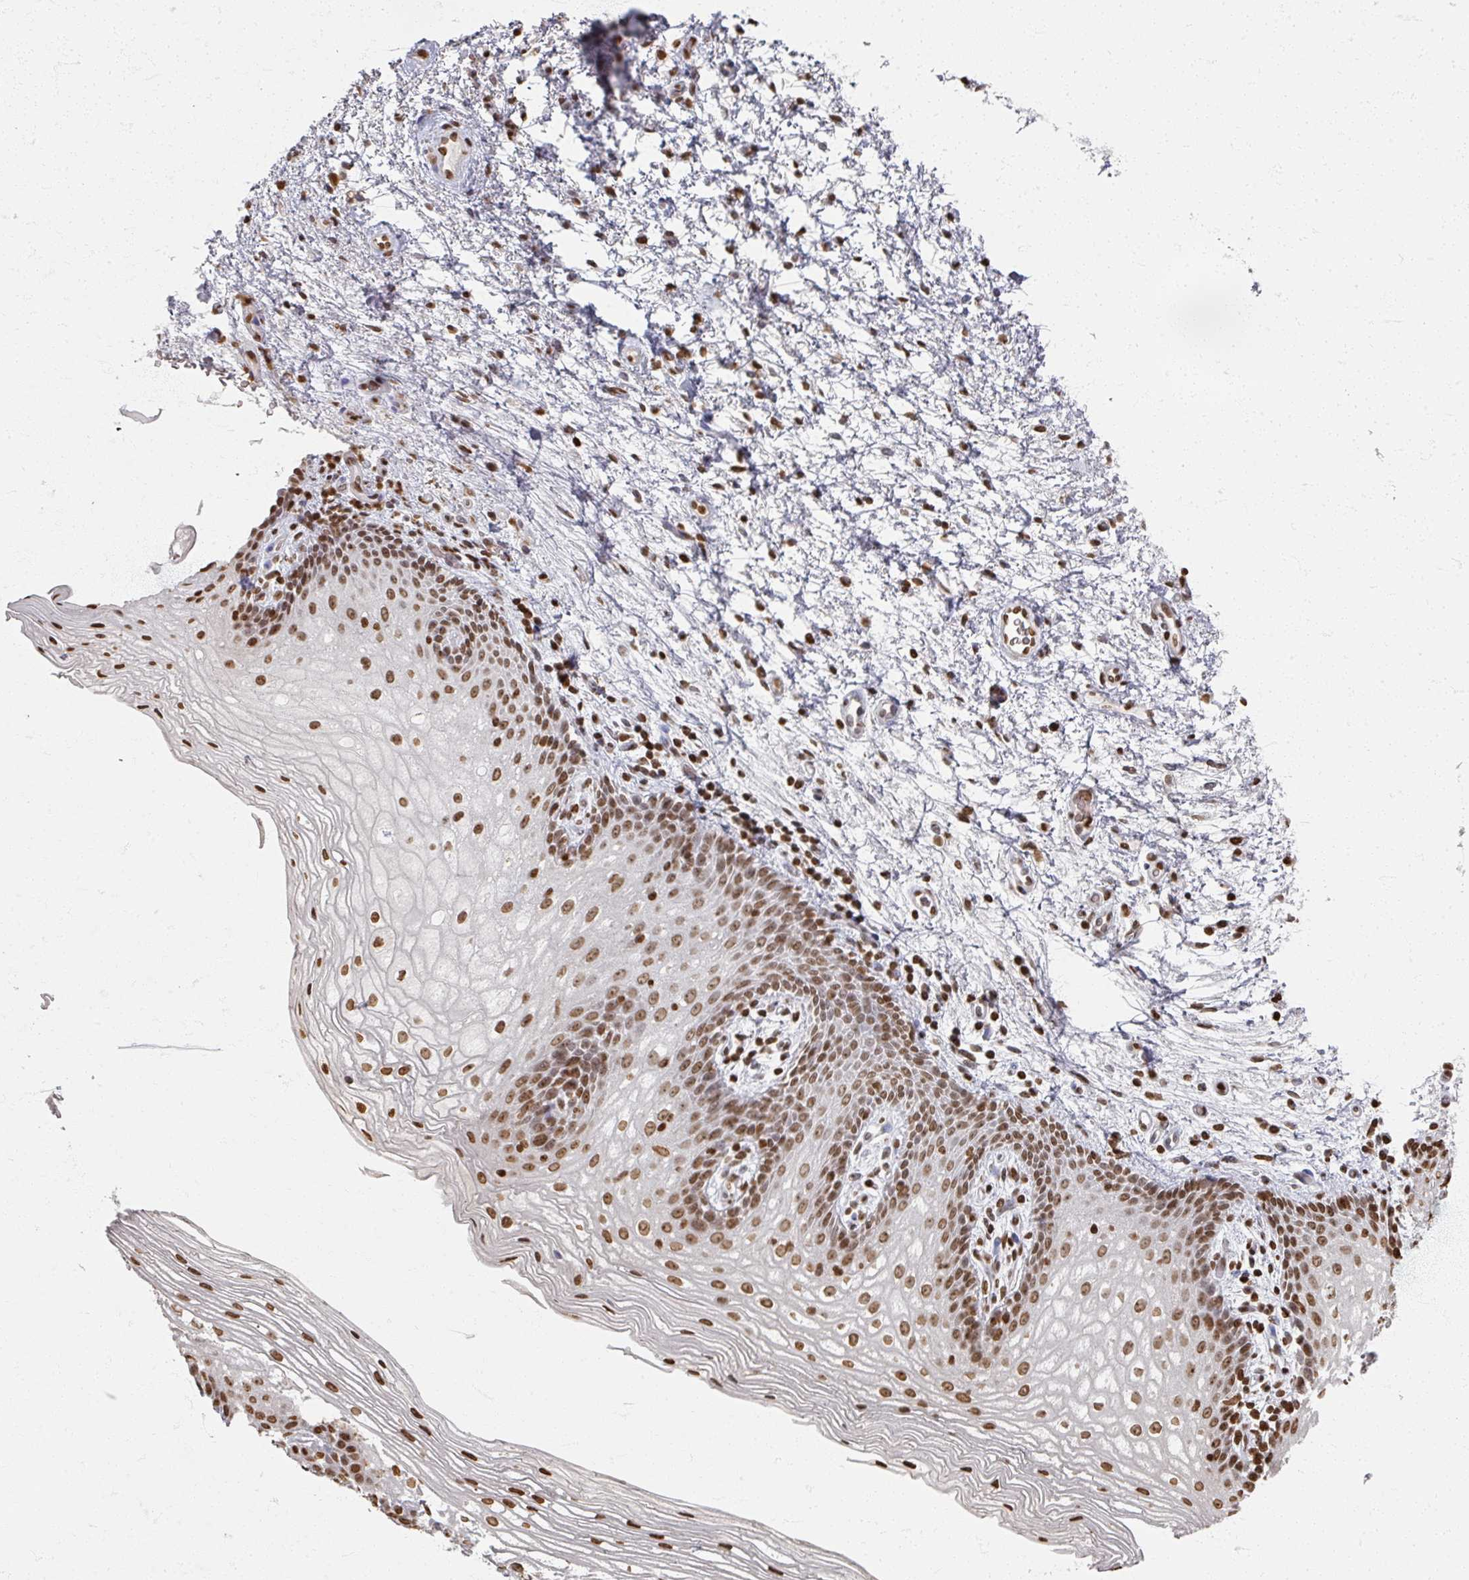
{"staining": {"intensity": "moderate", "quantity": ">75%", "location": "nuclear"}, "tissue": "vagina", "cell_type": "Squamous epithelial cells", "image_type": "normal", "snomed": [{"axis": "morphology", "description": "Normal tissue, NOS"}, {"axis": "topography", "description": "Vagina"}], "caption": "Immunohistochemistry (DAB) staining of normal vagina shows moderate nuclear protein staining in about >75% of squamous epithelial cells.", "gene": "DCUN1D5", "patient": {"sex": "female", "age": 47}}